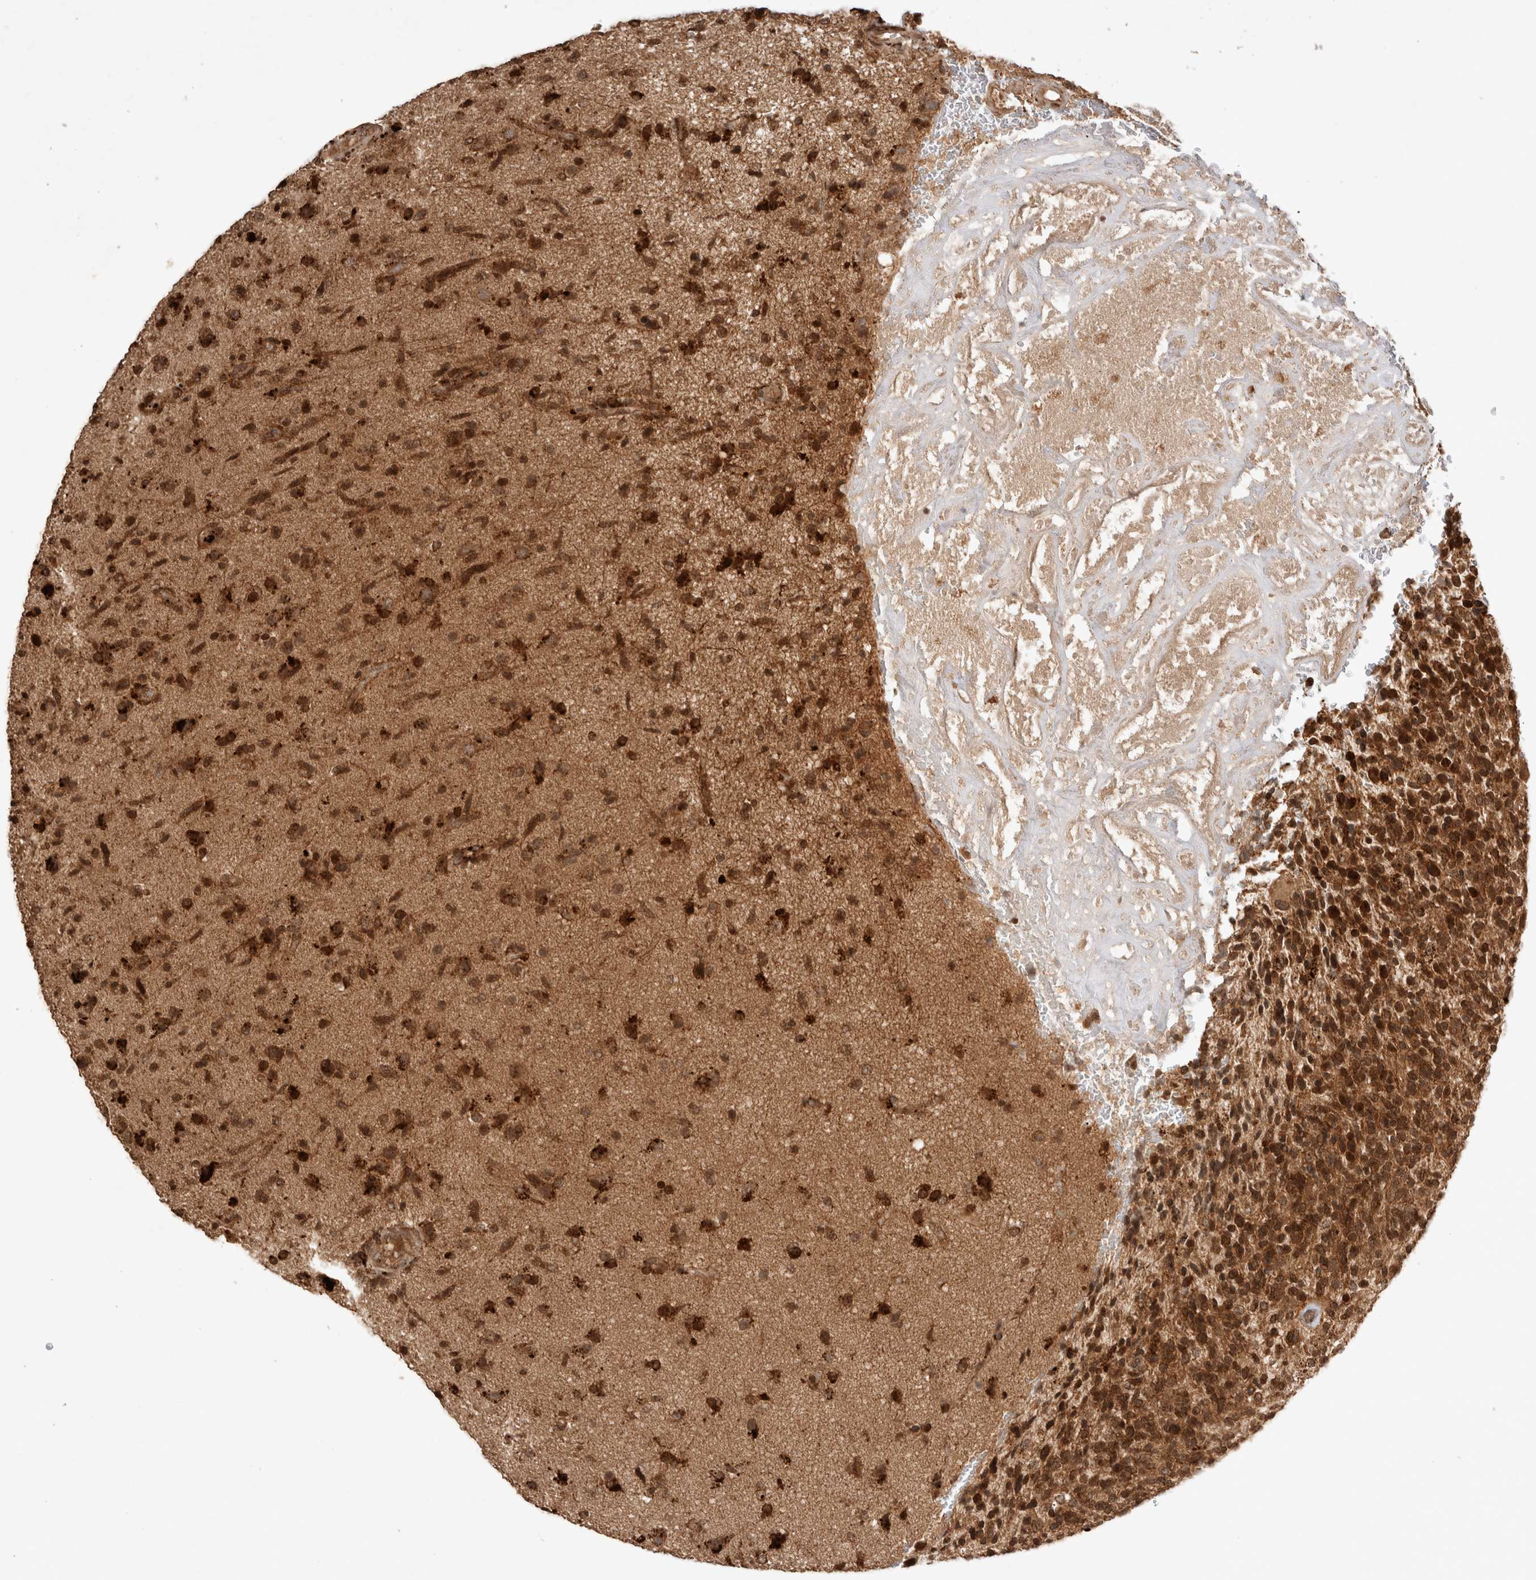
{"staining": {"intensity": "strong", "quantity": ">75%", "location": "cytoplasmic/membranous,nuclear"}, "tissue": "glioma", "cell_type": "Tumor cells", "image_type": "cancer", "snomed": [{"axis": "morphology", "description": "Glioma, malignant, High grade"}, {"axis": "topography", "description": "Brain"}], "caption": "DAB immunohistochemical staining of glioma displays strong cytoplasmic/membranous and nuclear protein staining in about >75% of tumor cells.", "gene": "FAM221A", "patient": {"sex": "male", "age": 72}}